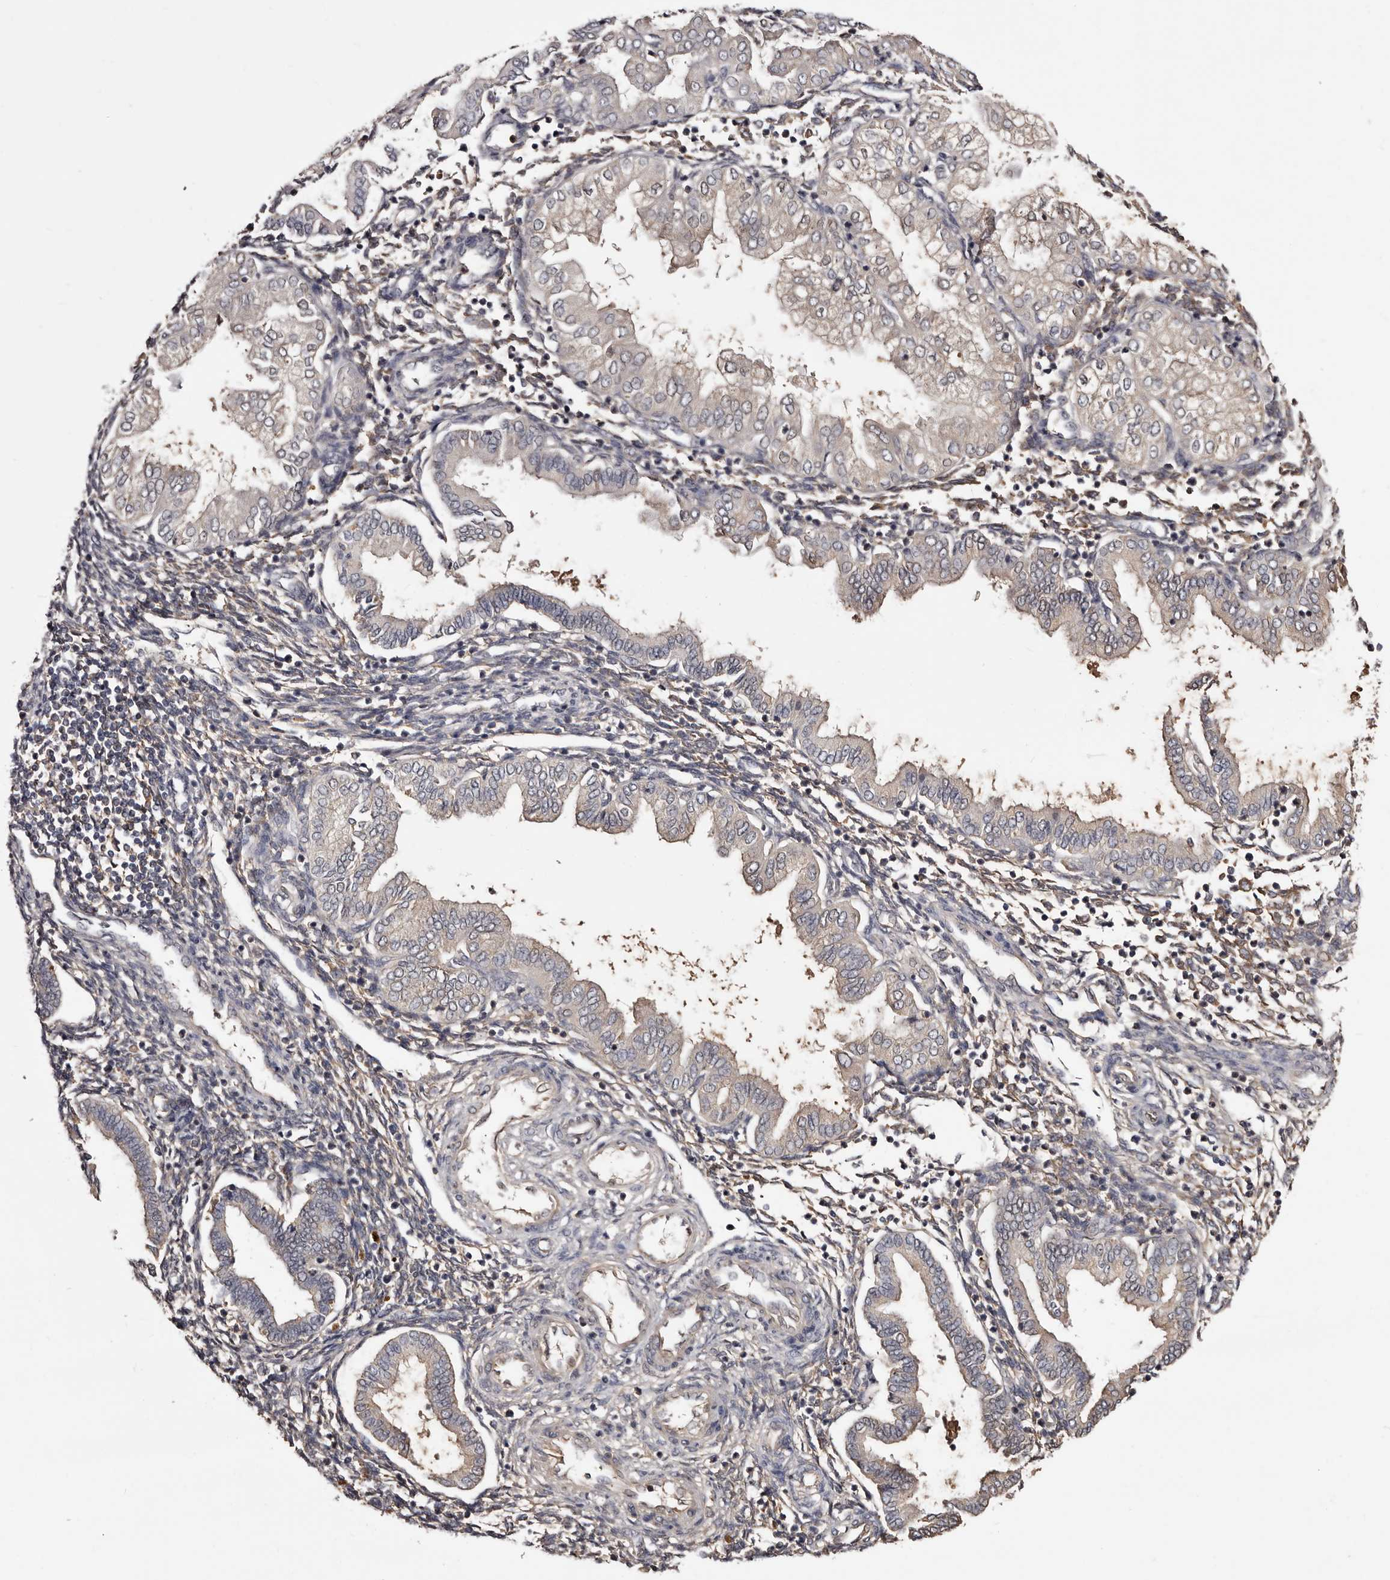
{"staining": {"intensity": "weak", "quantity": "25%-75%", "location": "cytoplasmic/membranous"}, "tissue": "endometrium", "cell_type": "Cells in endometrial stroma", "image_type": "normal", "snomed": [{"axis": "morphology", "description": "Normal tissue, NOS"}, {"axis": "topography", "description": "Endometrium"}], "caption": "Immunohistochemical staining of normal human endometrium demonstrates low levels of weak cytoplasmic/membranous expression in about 25%-75% of cells in endometrial stroma.", "gene": "CYP1B1", "patient": {"sex": "female", "age": 53}}